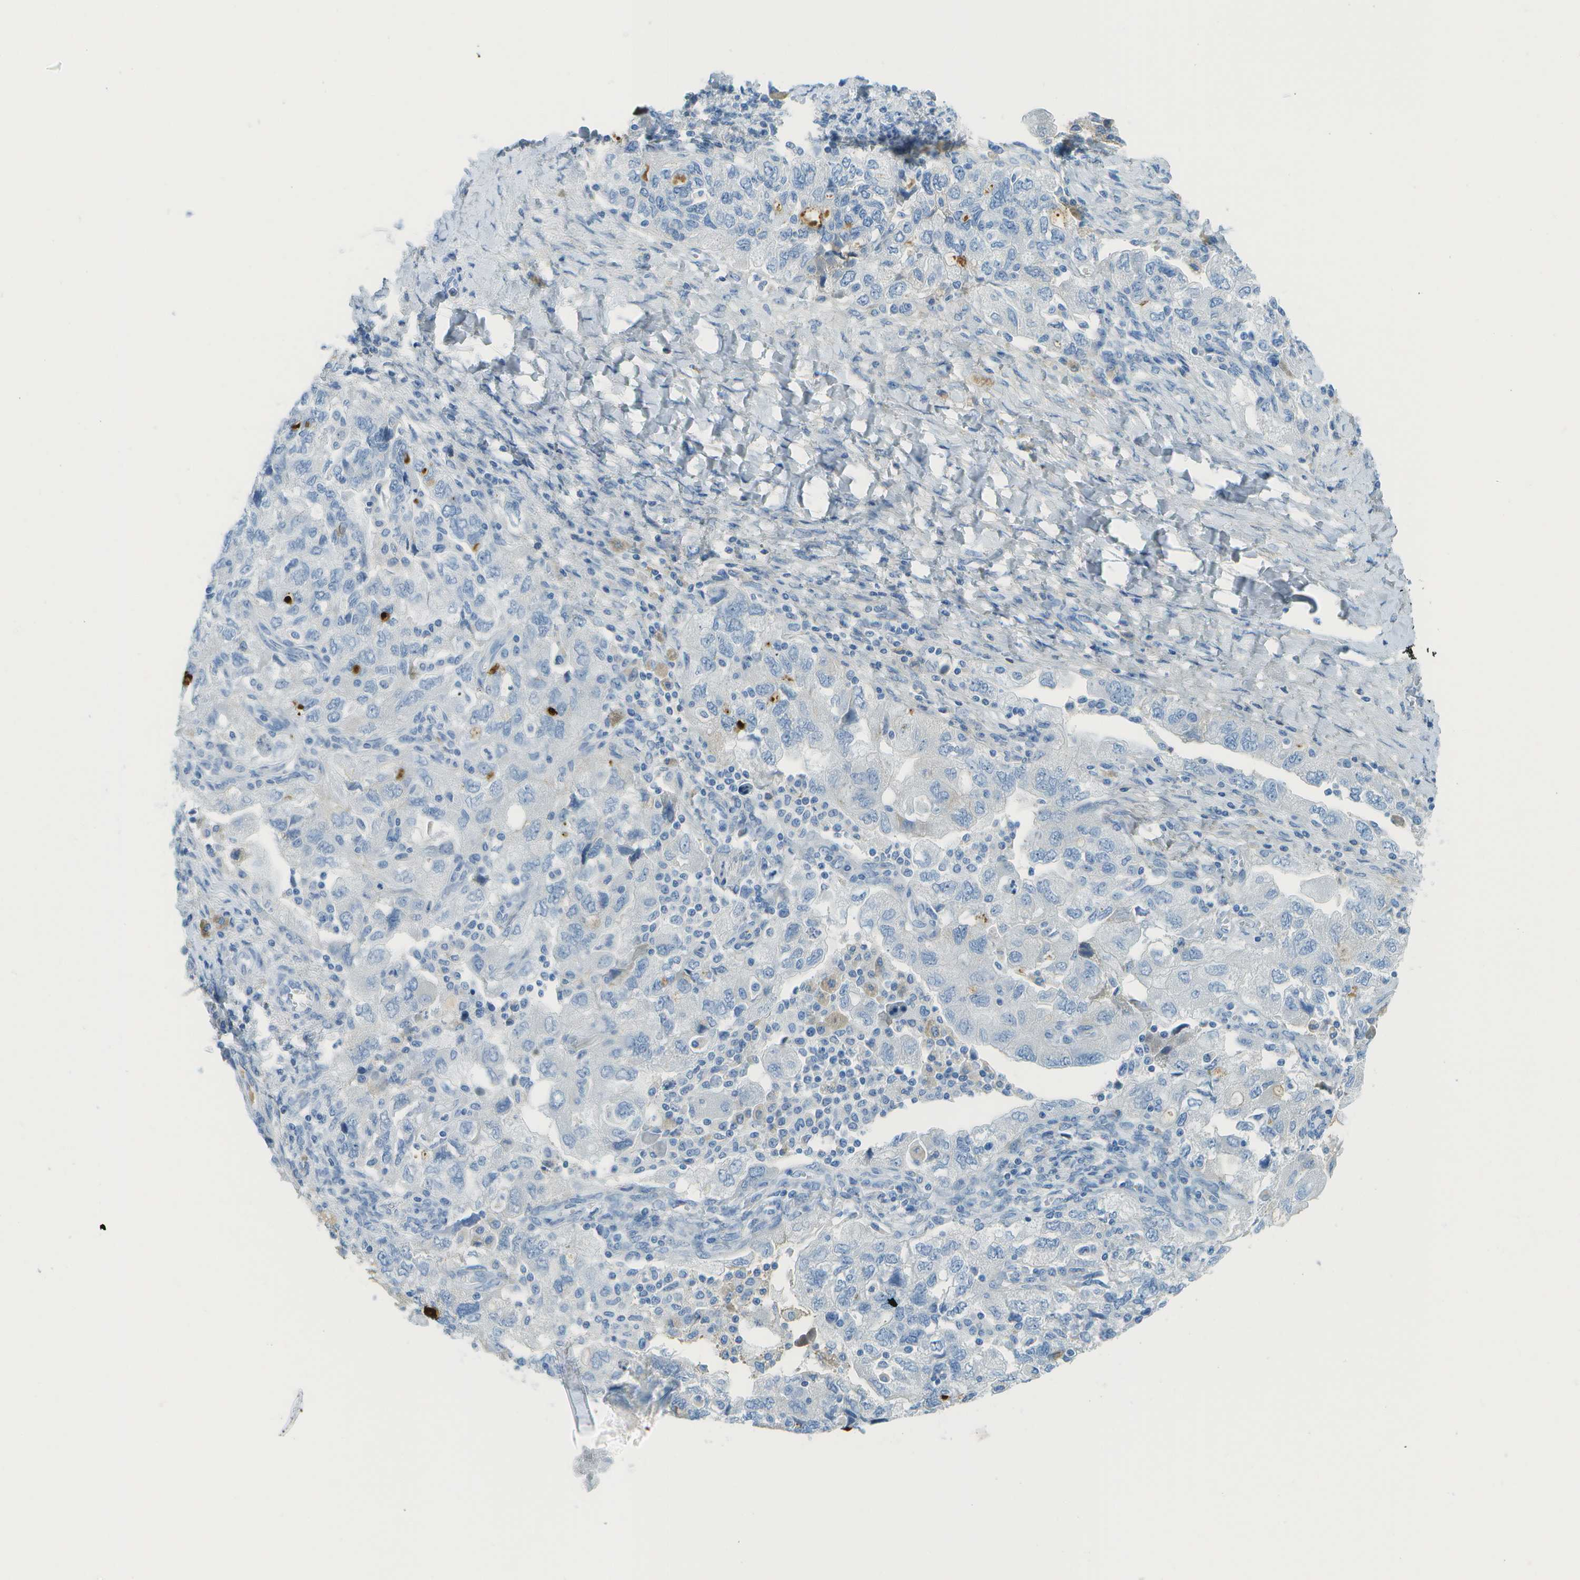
{"staining": {"intensity": "negative", "quantity": "none", "location": "none"}, "tissue": "ovarian cancer", "cell_type": "Tumor cells", "image_type": "cancer", "snomed": [{"axis": "morphology", "description": "Carcinoma, NOS"}, {"axis": "morphology", "description": "Cystadenocarcinoma, serous, NOS"}, {"axis": "topography", "description": "Ovary"}], "caption": "Micrograph shows no significant protein positivity in tumor cells of ovarian cancer (serous cystadenocarcinoma). Brightfield microscopy of IHC stained with DAB (brown) and hematoxylin (blue), captured at high magnification.", "gene": "C1S", "patient": {"sex": "female", "age": 69}}